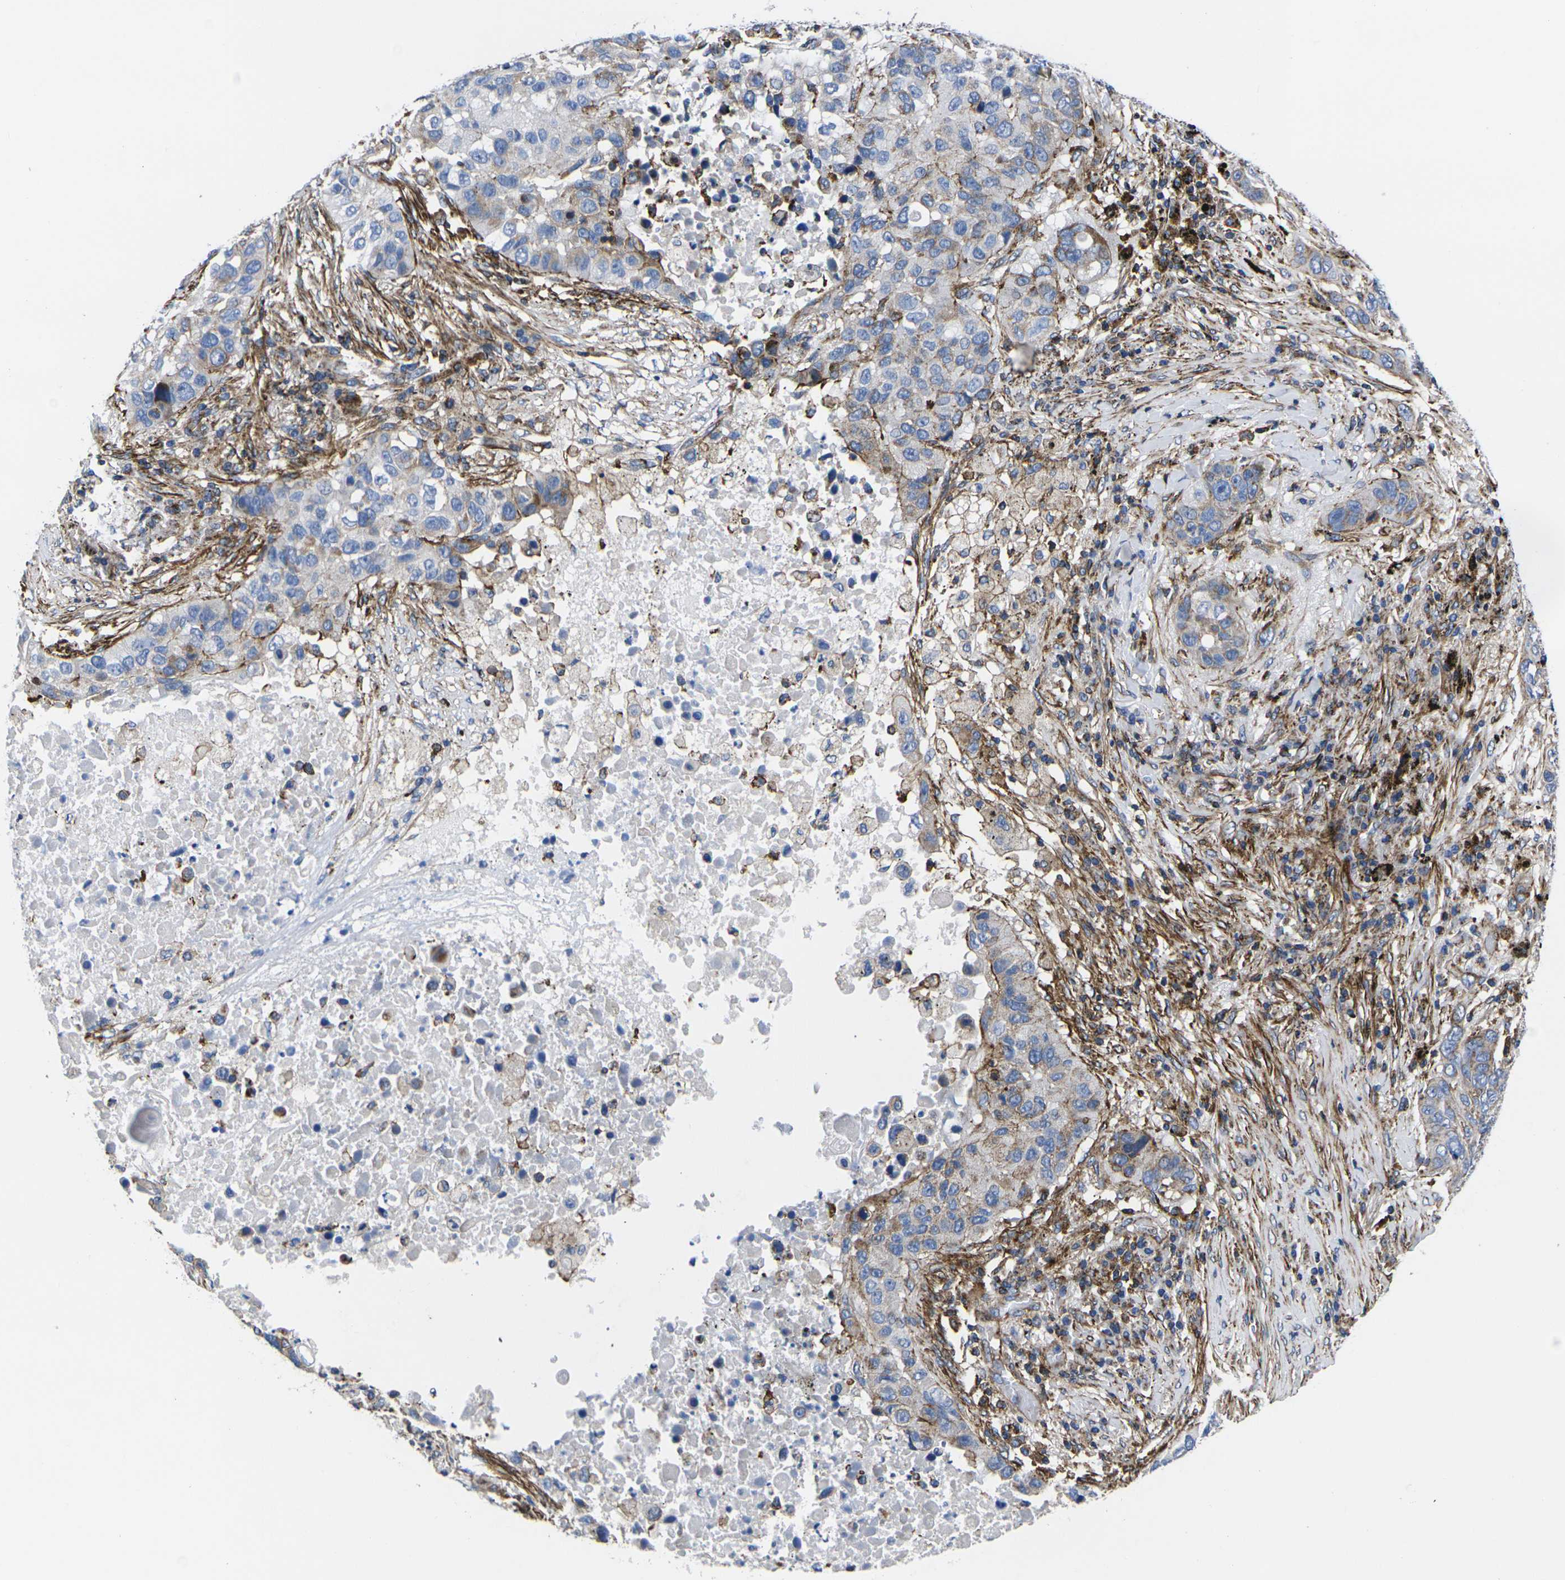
{"staining": {"intensity": "moderate", "quantity": "<25%", "location": "cytoplasmic/membranous"}, "tissue": "lung cancer", "cell_type": "Tumor cells", "image_type": "cancer", "snomed": [{"axis": "morphology", "description": "Squamous cell carcinoma, NOS"}, {"axis": "topography", "description": "Lung"}], "caption": "The histopathology image displays immunohistochemical staining of lung squamous cell carcinoma. There is moderate cytoplasmic/membranous positivity is identified in about <25% of tumor cells.", "gene": "GPR4", "patient": {"sex": "male", "age": 57}}